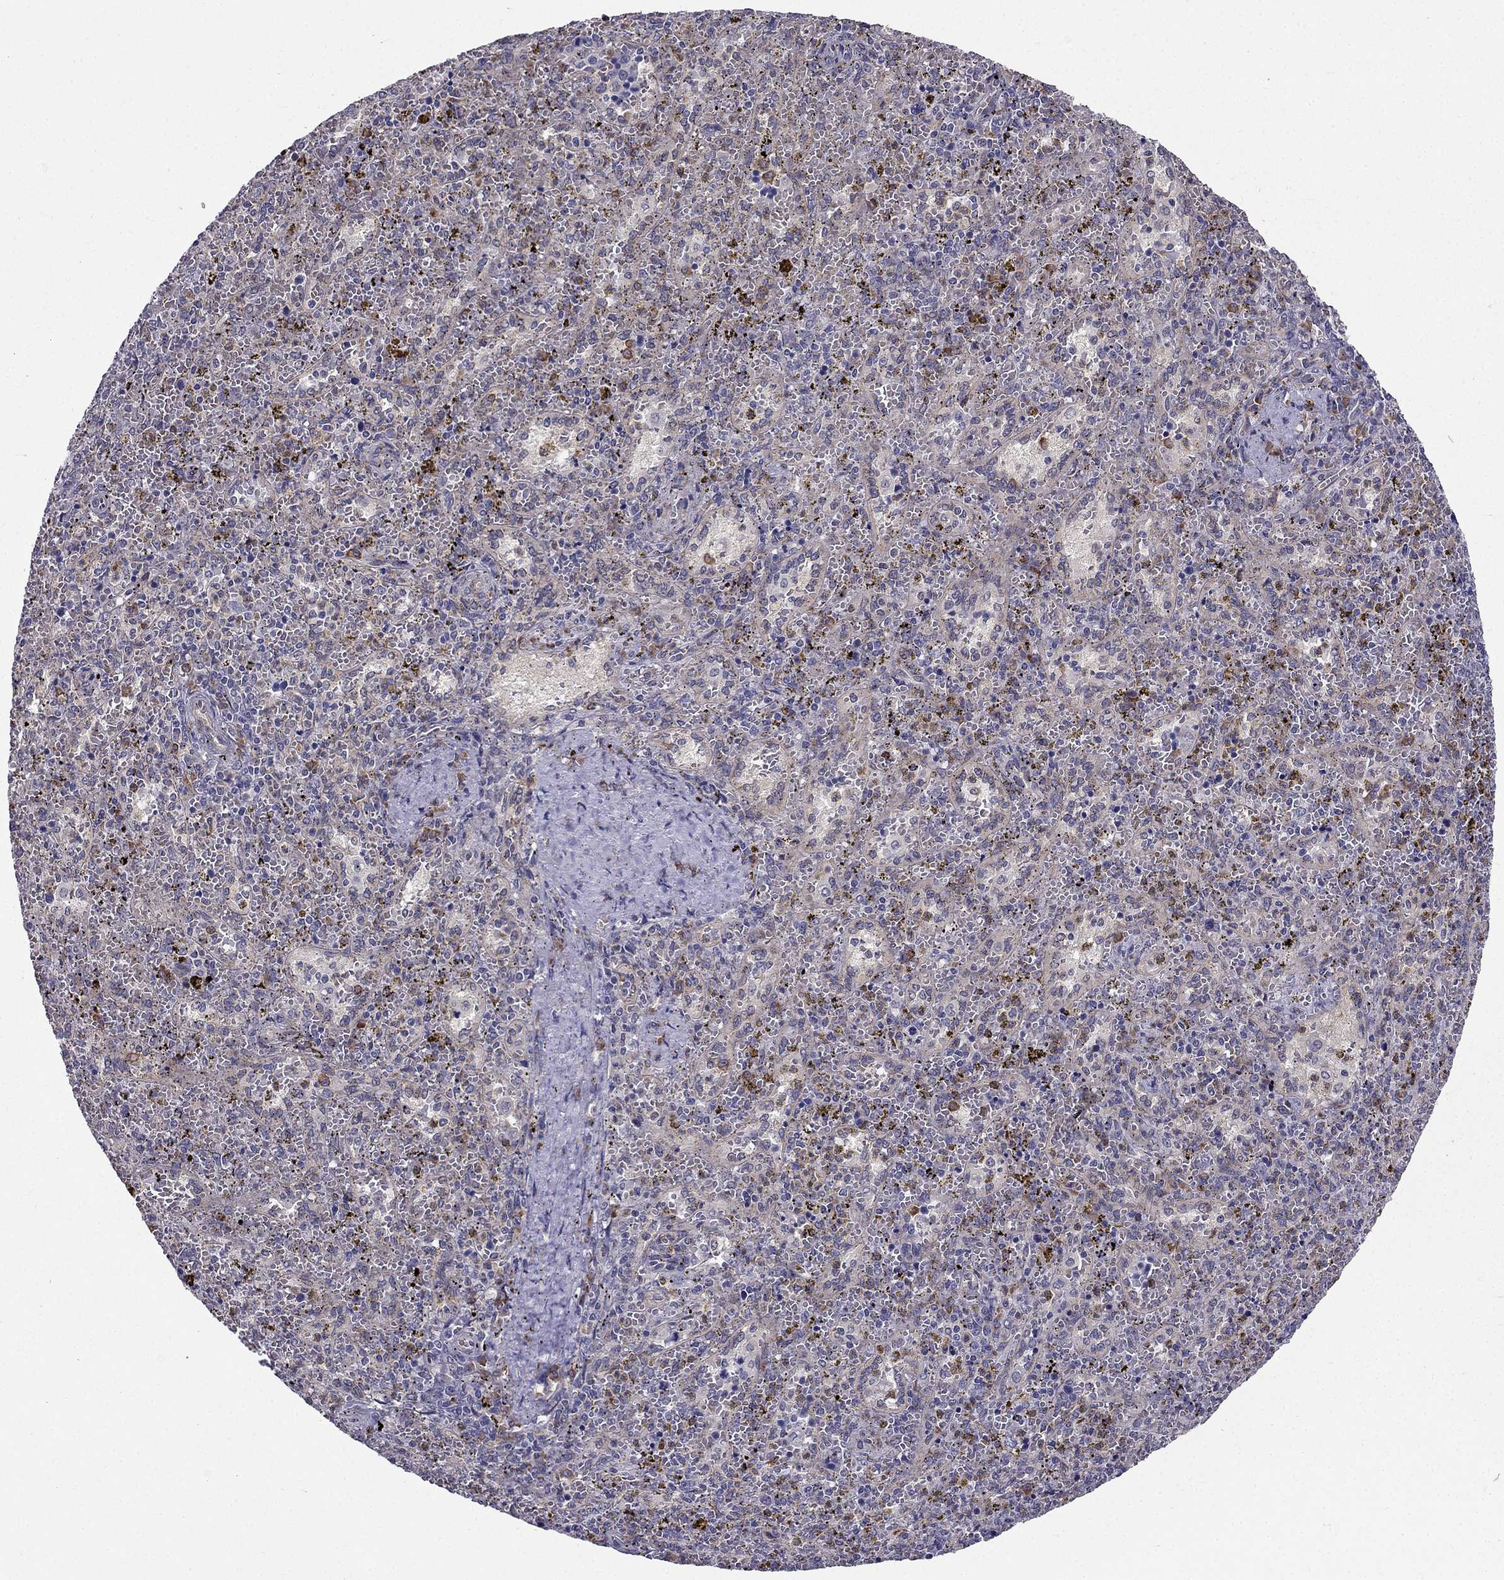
{"staining": {"intensity": "moderate", "quantity": "<25%", "location": "cytoplasmic/membranous"}, "tissue": "spleen", "cell_type": "Cells in red pulp", "image_type": "normal", "snomed": [{"axis": "morphology", "description": "Normal tissue, NOS"}, {"axis": "topography", "description": "Spleen"}], "caption": "An immunohistochemistry image of unremarkable tissue is shown. Protein staining in brown highlights moderate cytoplasmic/membranous positivity in spleen within cells in red pulp. (brown staining indicates protein expression, while blue staining denotes nuclei).", "gene": "ARHGEF28", "patient": {"sex": "female", "age": 50}}